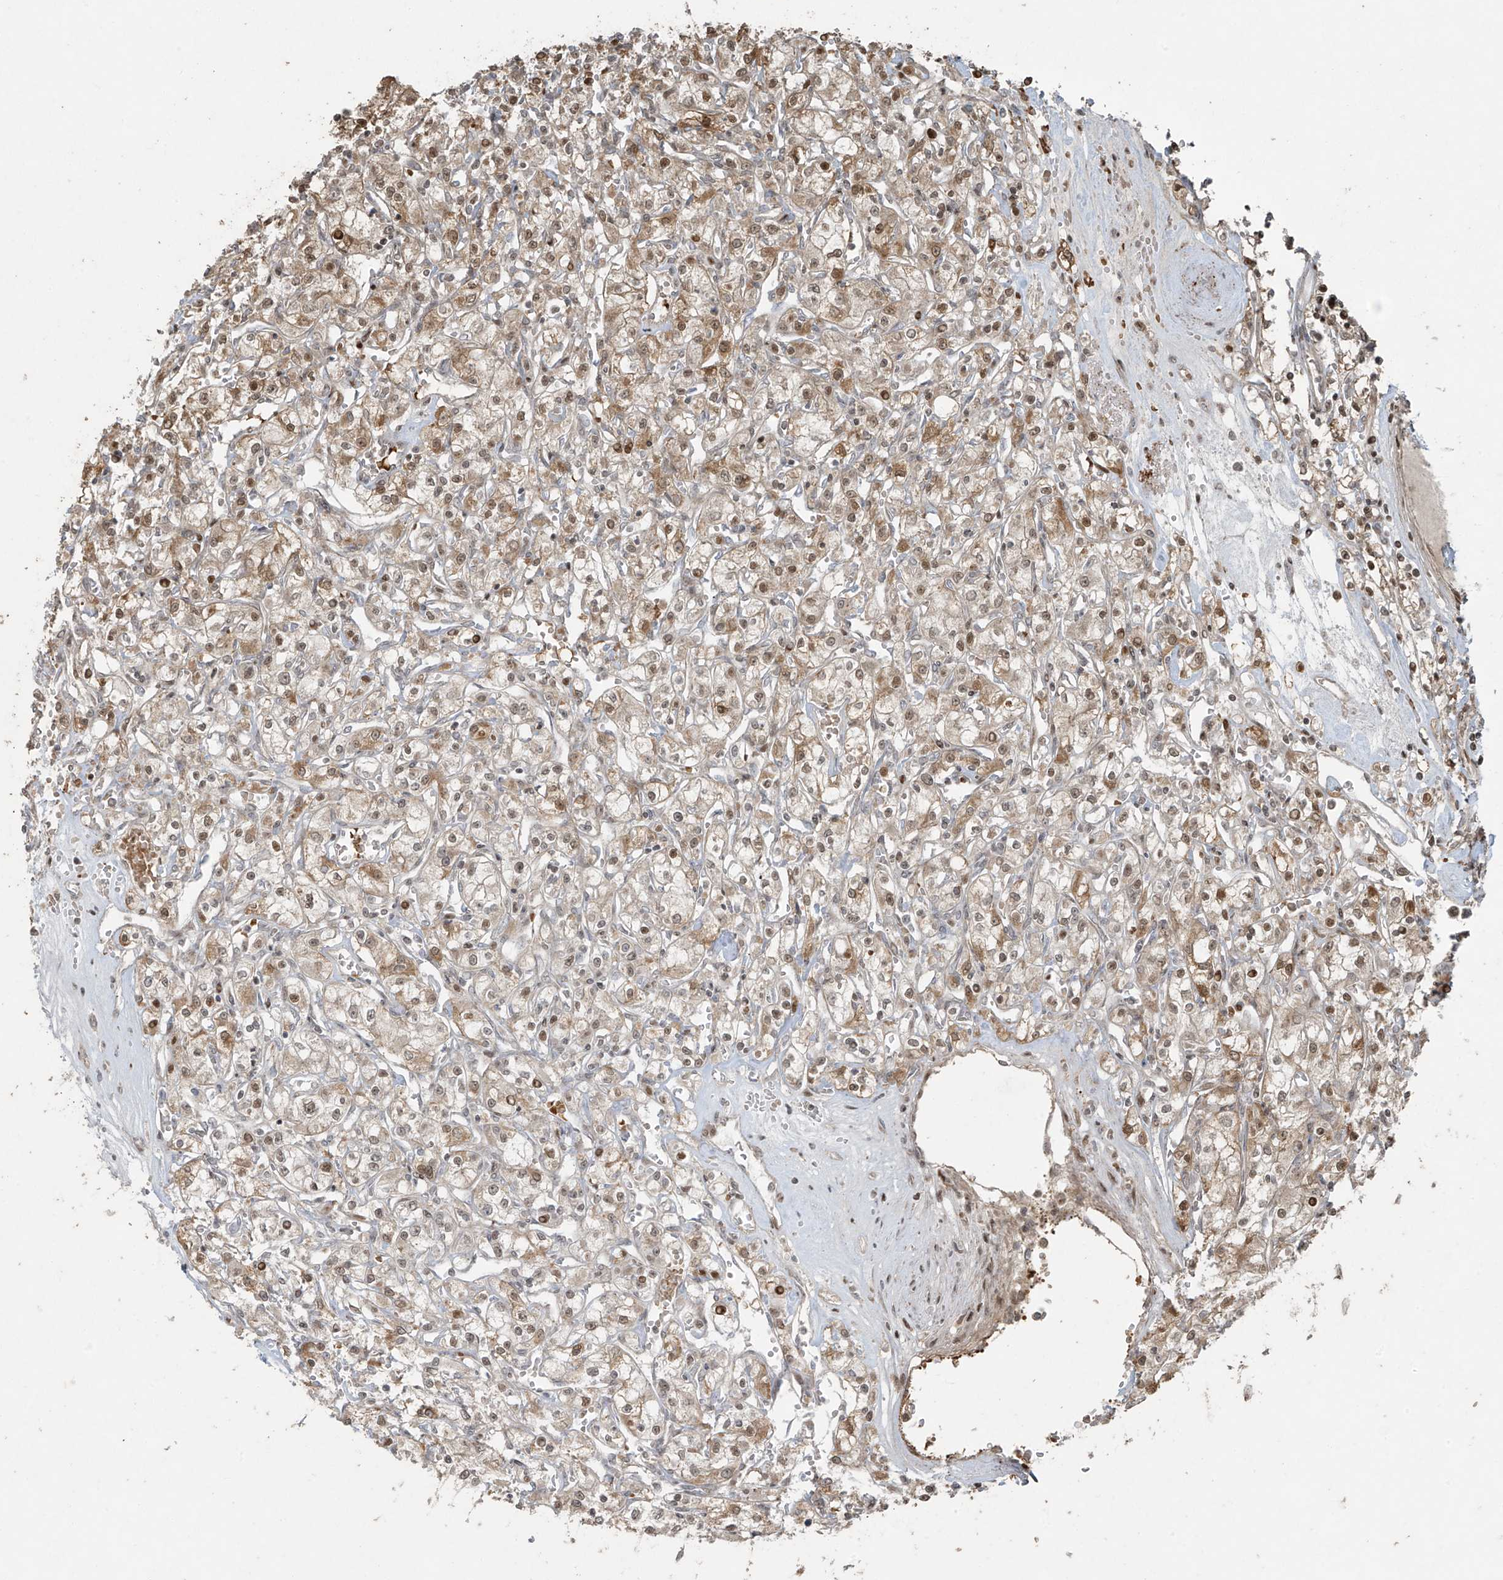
{"staining": {"intensity": "moderate", "quantity": "25%-75%", "location": "cytoplasmic/membranous,nuclear"}, "tissue": "renal cancer", "cell_type": "Tumor cells", "image_type": "cancer", "snomed": [{"axis": "morphology", "description": "Adenocarcinoma, NOS"}, {"axis": "topography", "description": "Kidney"}], "caption": "This micrograph displays renal cancer (adenocarcinoma) stained with immunohistochemistry to label a protein in brown. The cytoplasmic/membranous and nuclear of tumor cells show moderate positivity for the protein. Nuclei are counter-stained blue.", "gene": "TTC22", "patient": {"sex": "female", "age": 59}}